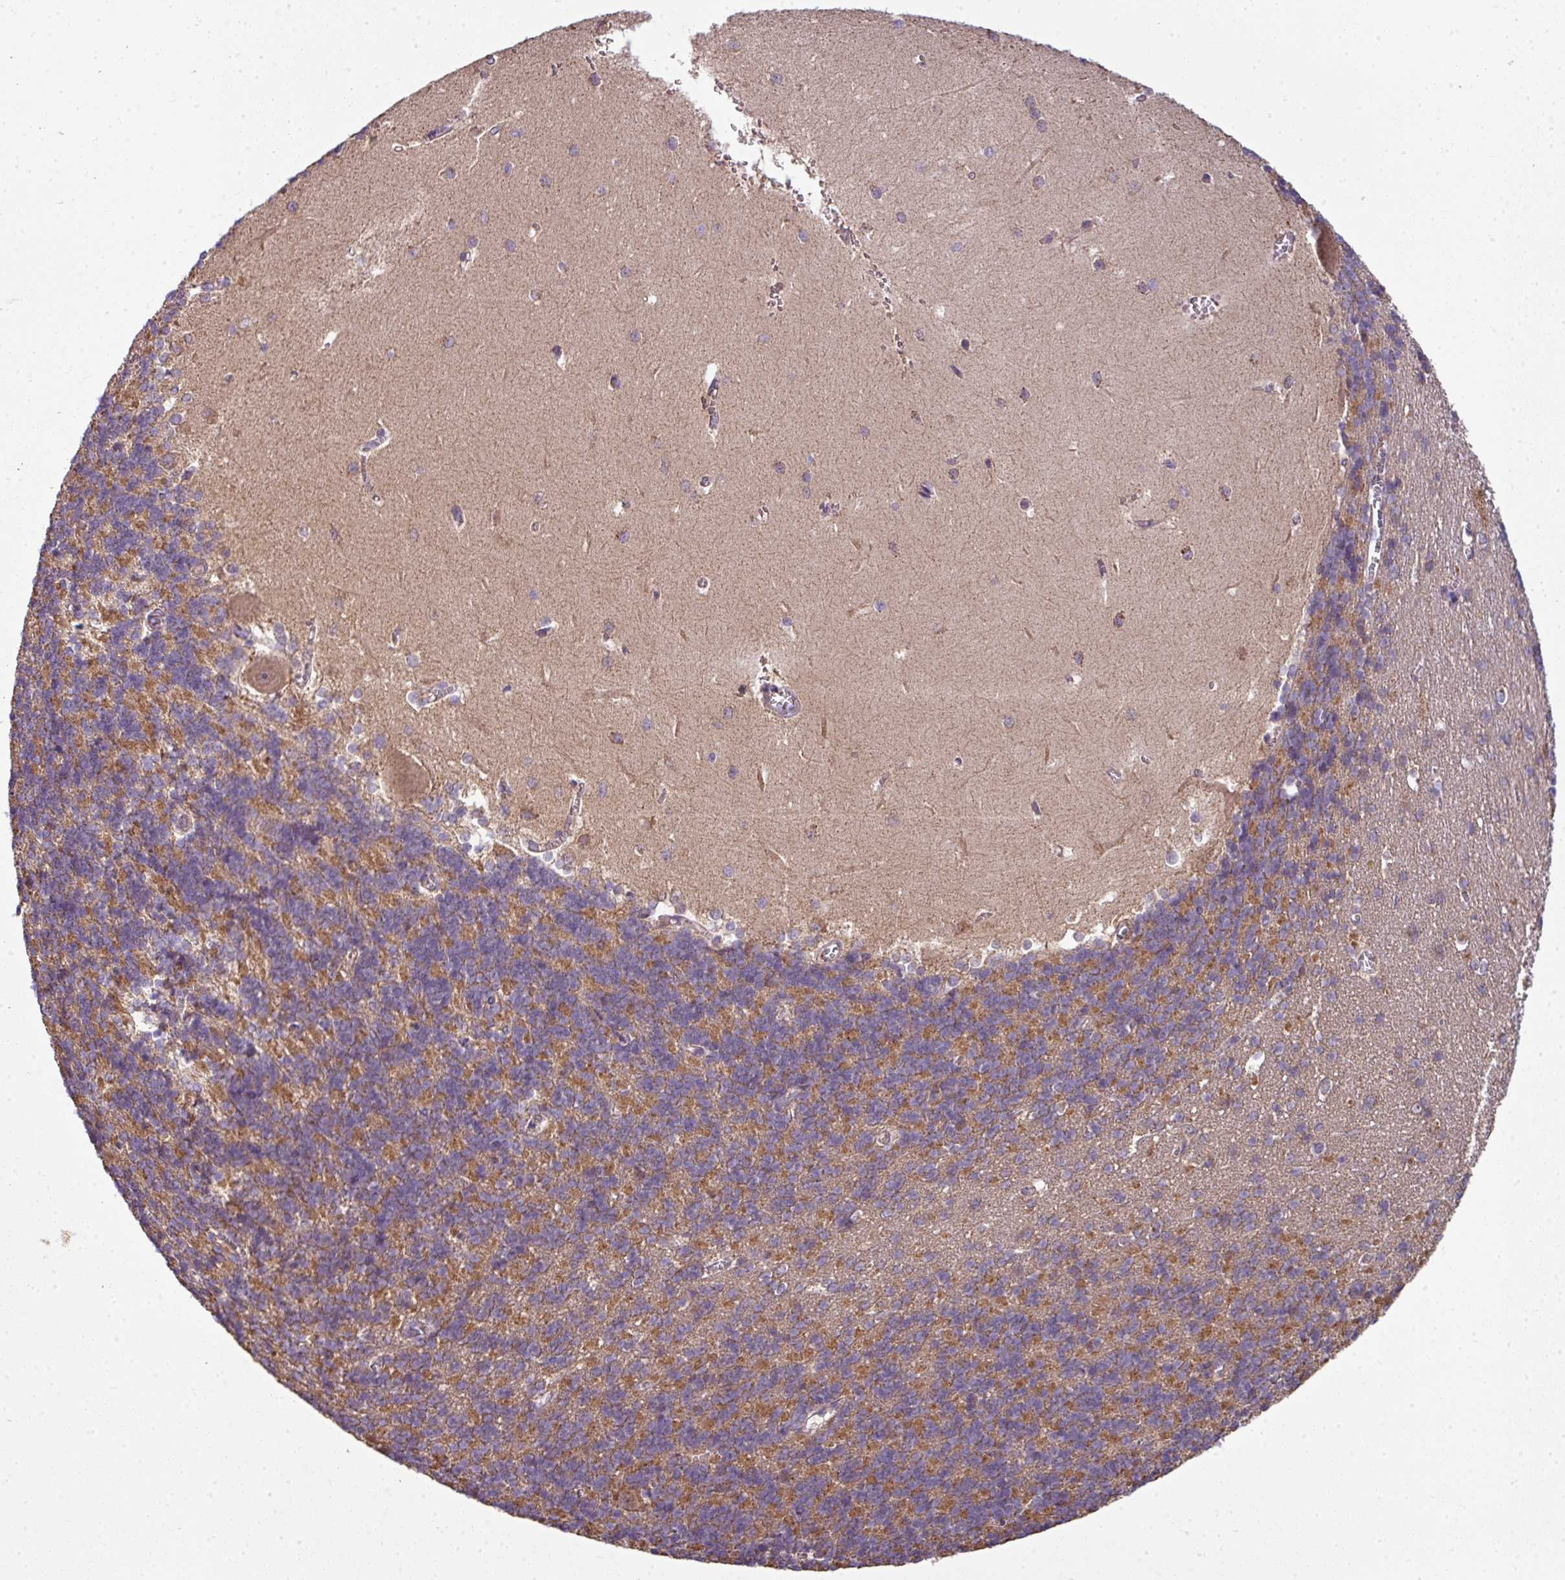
{"staining": {"intensity": "moderate", "quantity": "25%-75%", "location": "cytoplasmic/membranous"}, "tissue": "cerebellum", "cell_type": "Cells in granular layer", "image_type": "normal", "snomed": [{"axis": "morphology", "description": "Normal tissue, NOS"}, {"axis": "topography", "description": "Cerebellum"}], "caption": "DAB (3,3'-diaminobenzidine) immunohistochemical staining of benign cerebellum demonstrates moderate cytoplasmic/membranous protein staining in about 25%-75% of cells in granular layer.", "gene": "PALS2", "patient": {"sex": "male", "age": 37}}